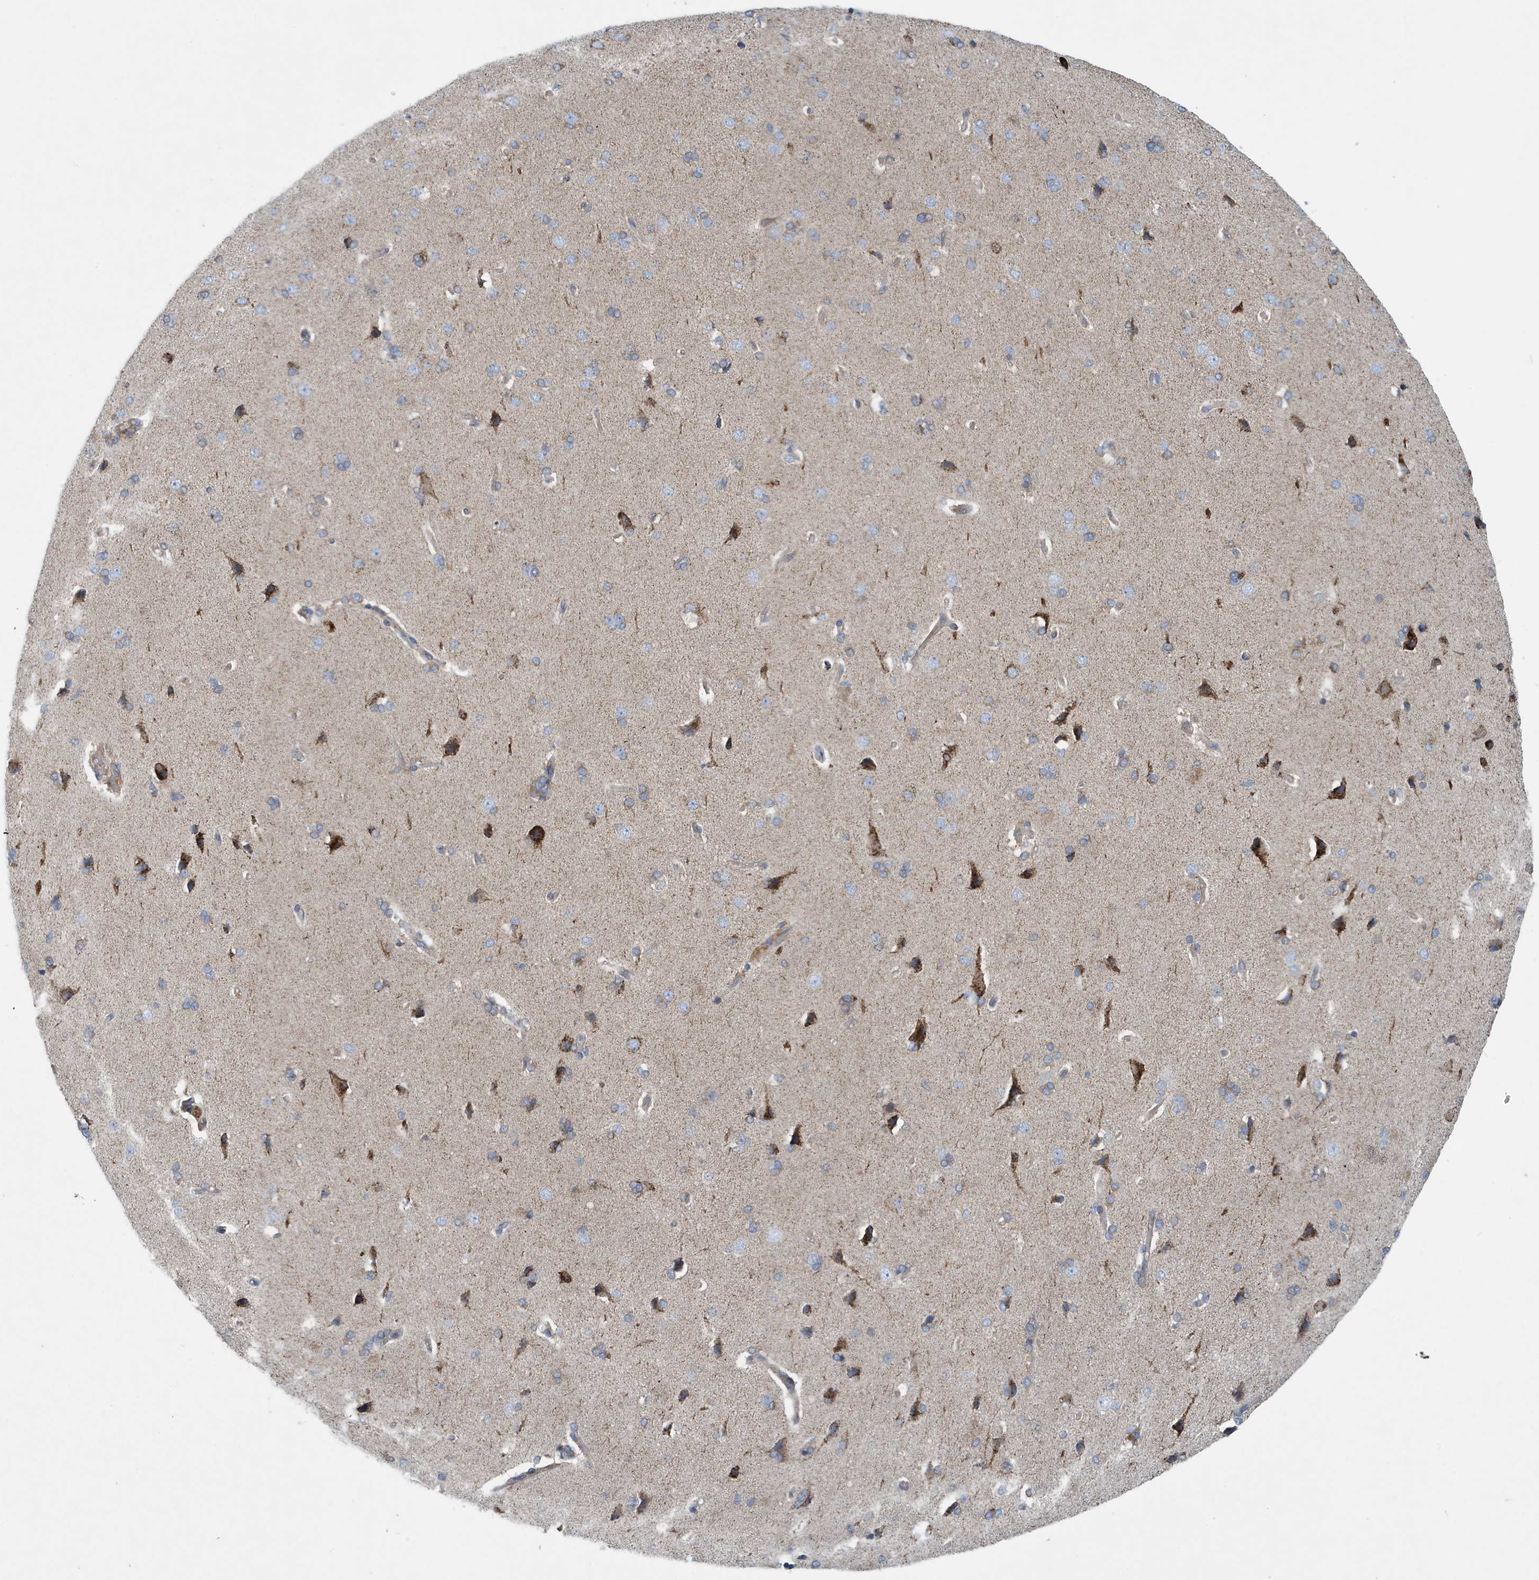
{"staining": {"intensity": "negative", "quantity": "none", "location": "none"}, "tissue": "cerebral cortex", "cell_type": "Endothelial cells", "image_type": "normal", "snomed": [{"axis": "morphology", "description": "Normal tissue, NOS"}, {"axis": "topography", "description": "Cerebral cortex"}], "caption": "The image displays no staining of endothelial cells in benign cerebral cortex.", "gene": "PPM1M", "patient": {"sex": "male", "age": 62}}